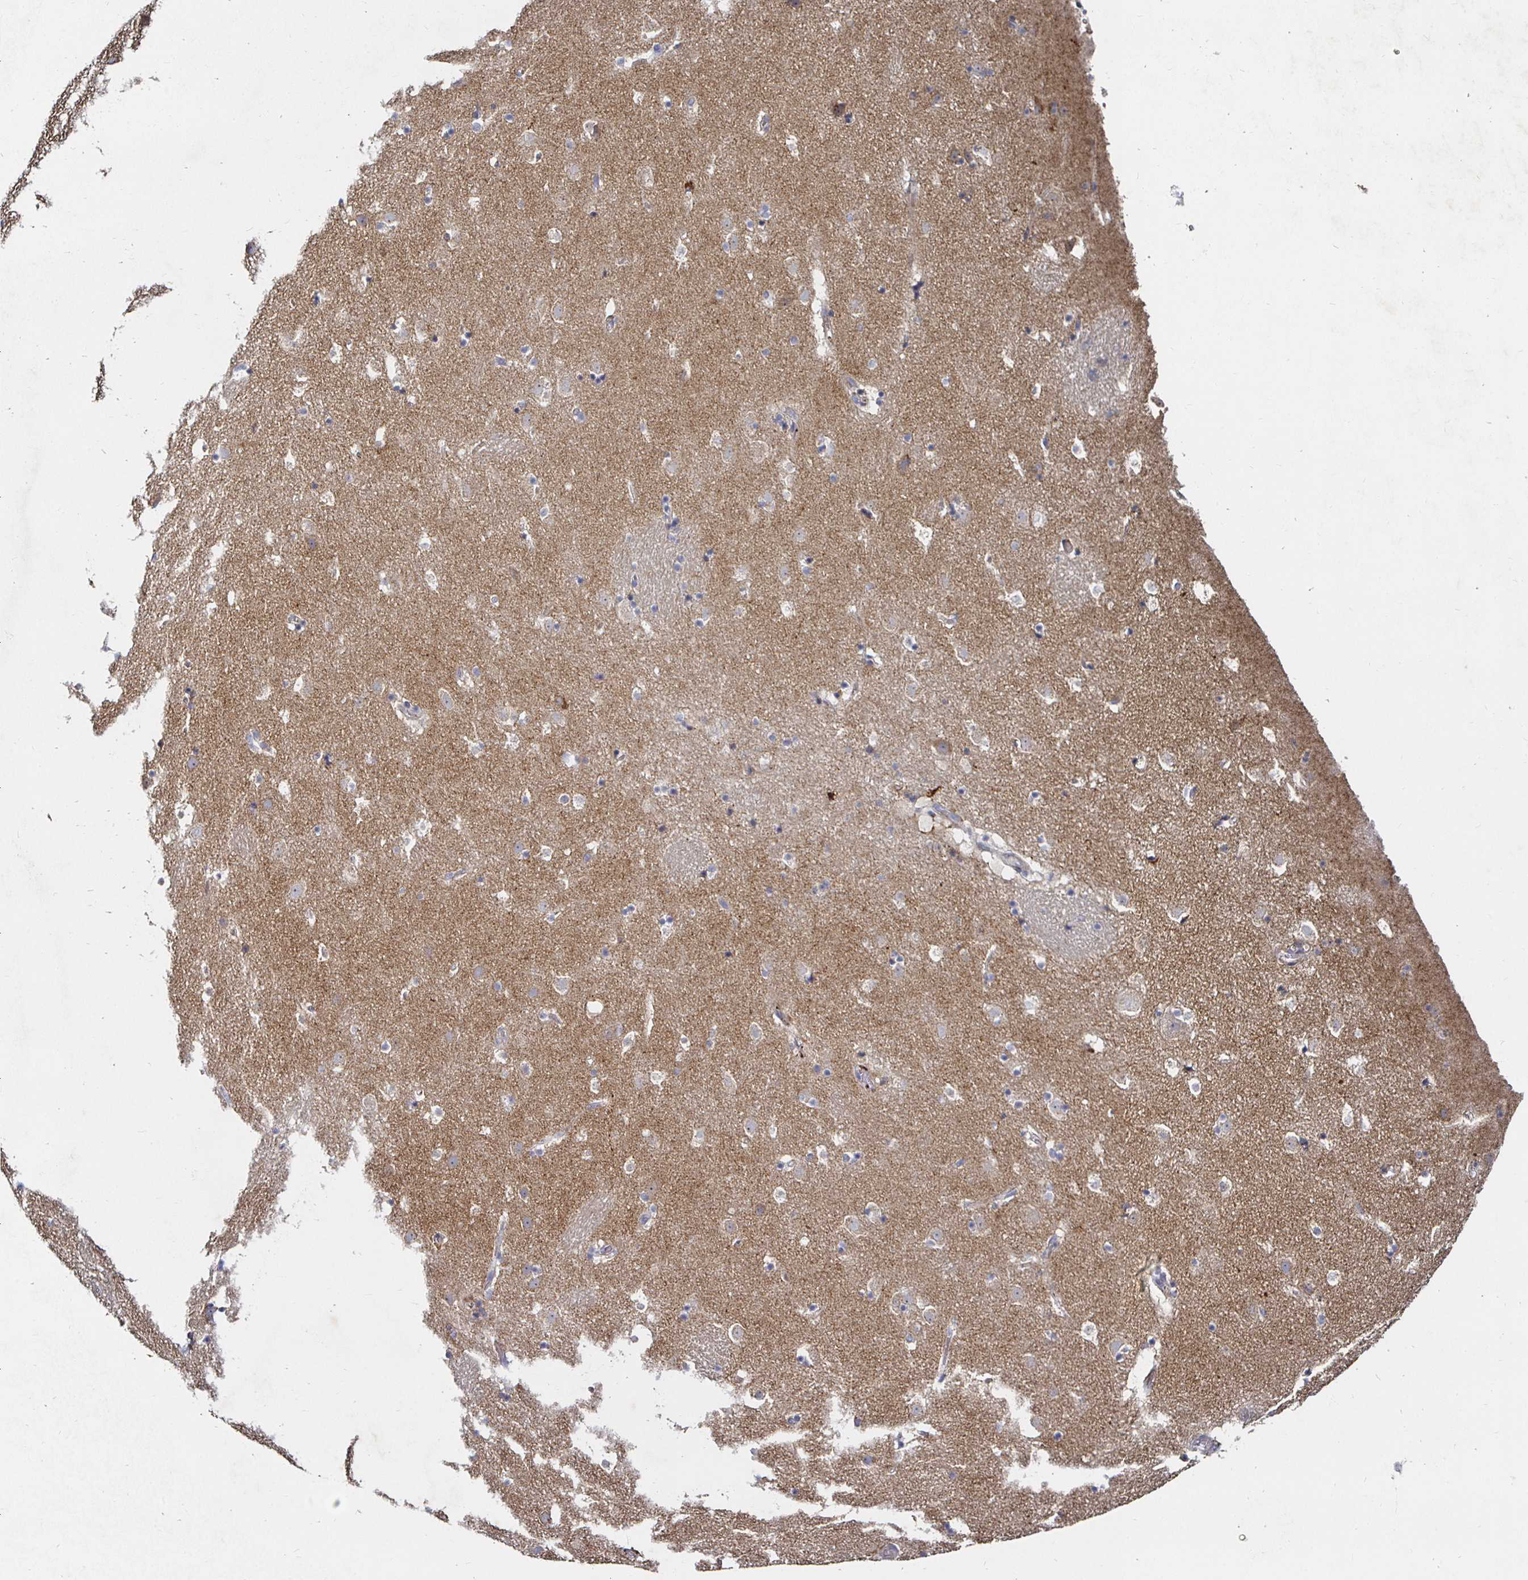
{"staining": {"intensity": "negative", "quantity": "none", "location": "none"}, "tissue": "caudate", "cell_type": "Glial cells", "image_type": "normal", "snomed": [{"axis": "morphology", "description": "Normal tissue, NOS"}, {"axis": "topography", "description": "Lateral ventricle wall"}], "caption": "Caudate stained for a protein using immunohistochemistry displays no expression glial cells.", "gene": "NRSN1", "patient": {"sex": "male", "age": 37}}